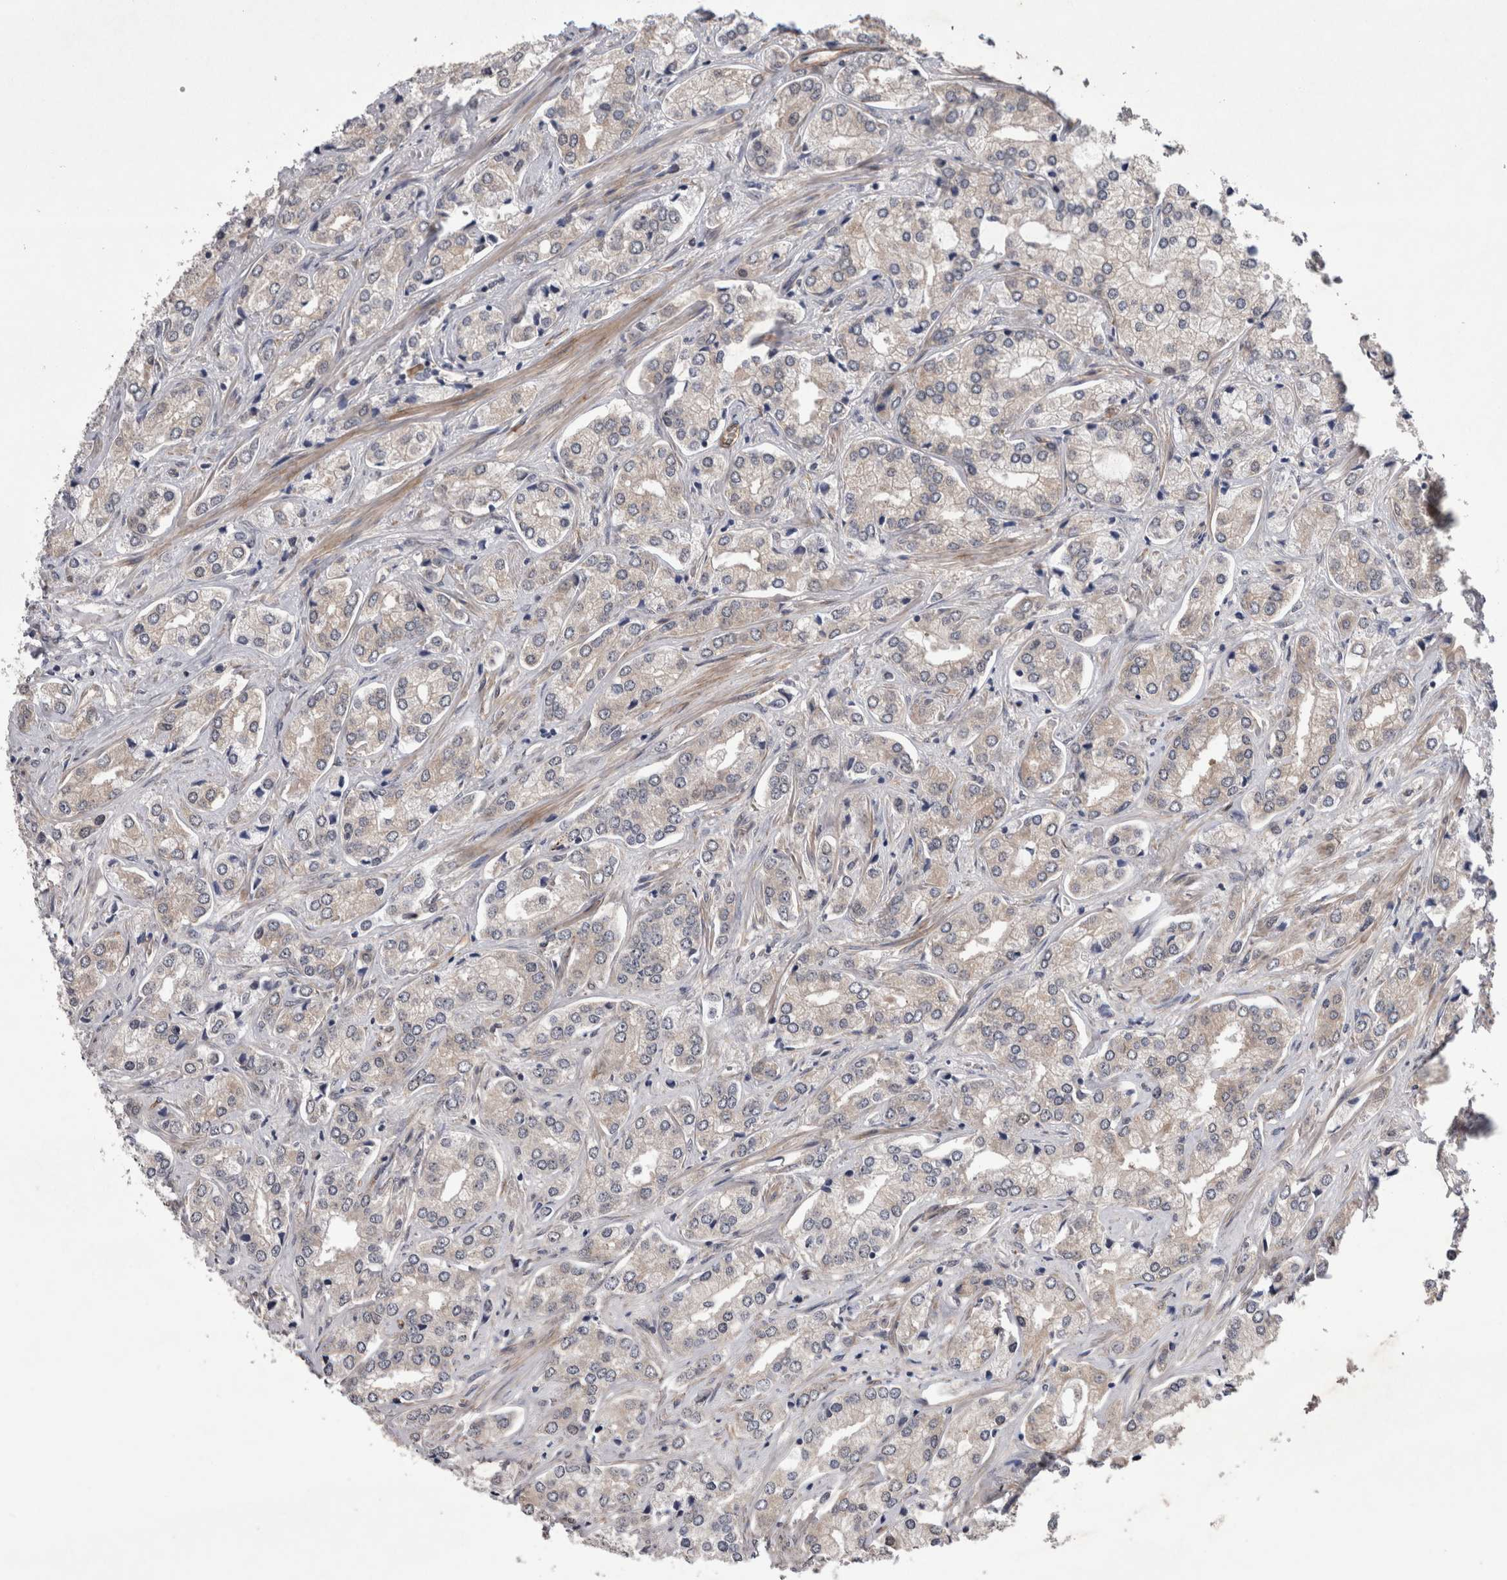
{"staining": {"intensity": "negative", "quantity": "none", "location": "none"}, "tissue": "prostate cancer", "cell_type": "Tumor cells", "image_type": "cancer", "snomed": [{"axis": "morphology", "description": "Adenocarcinoma, High grade"}, {"axis": "topography", "description": "Prostate"}], "caption": "Immunohistochemical staining of human prostate cancer reveals no significant staining in tumor cells.", "gene": "DDX6", "patient": {"sex": "male", "age": 66}}